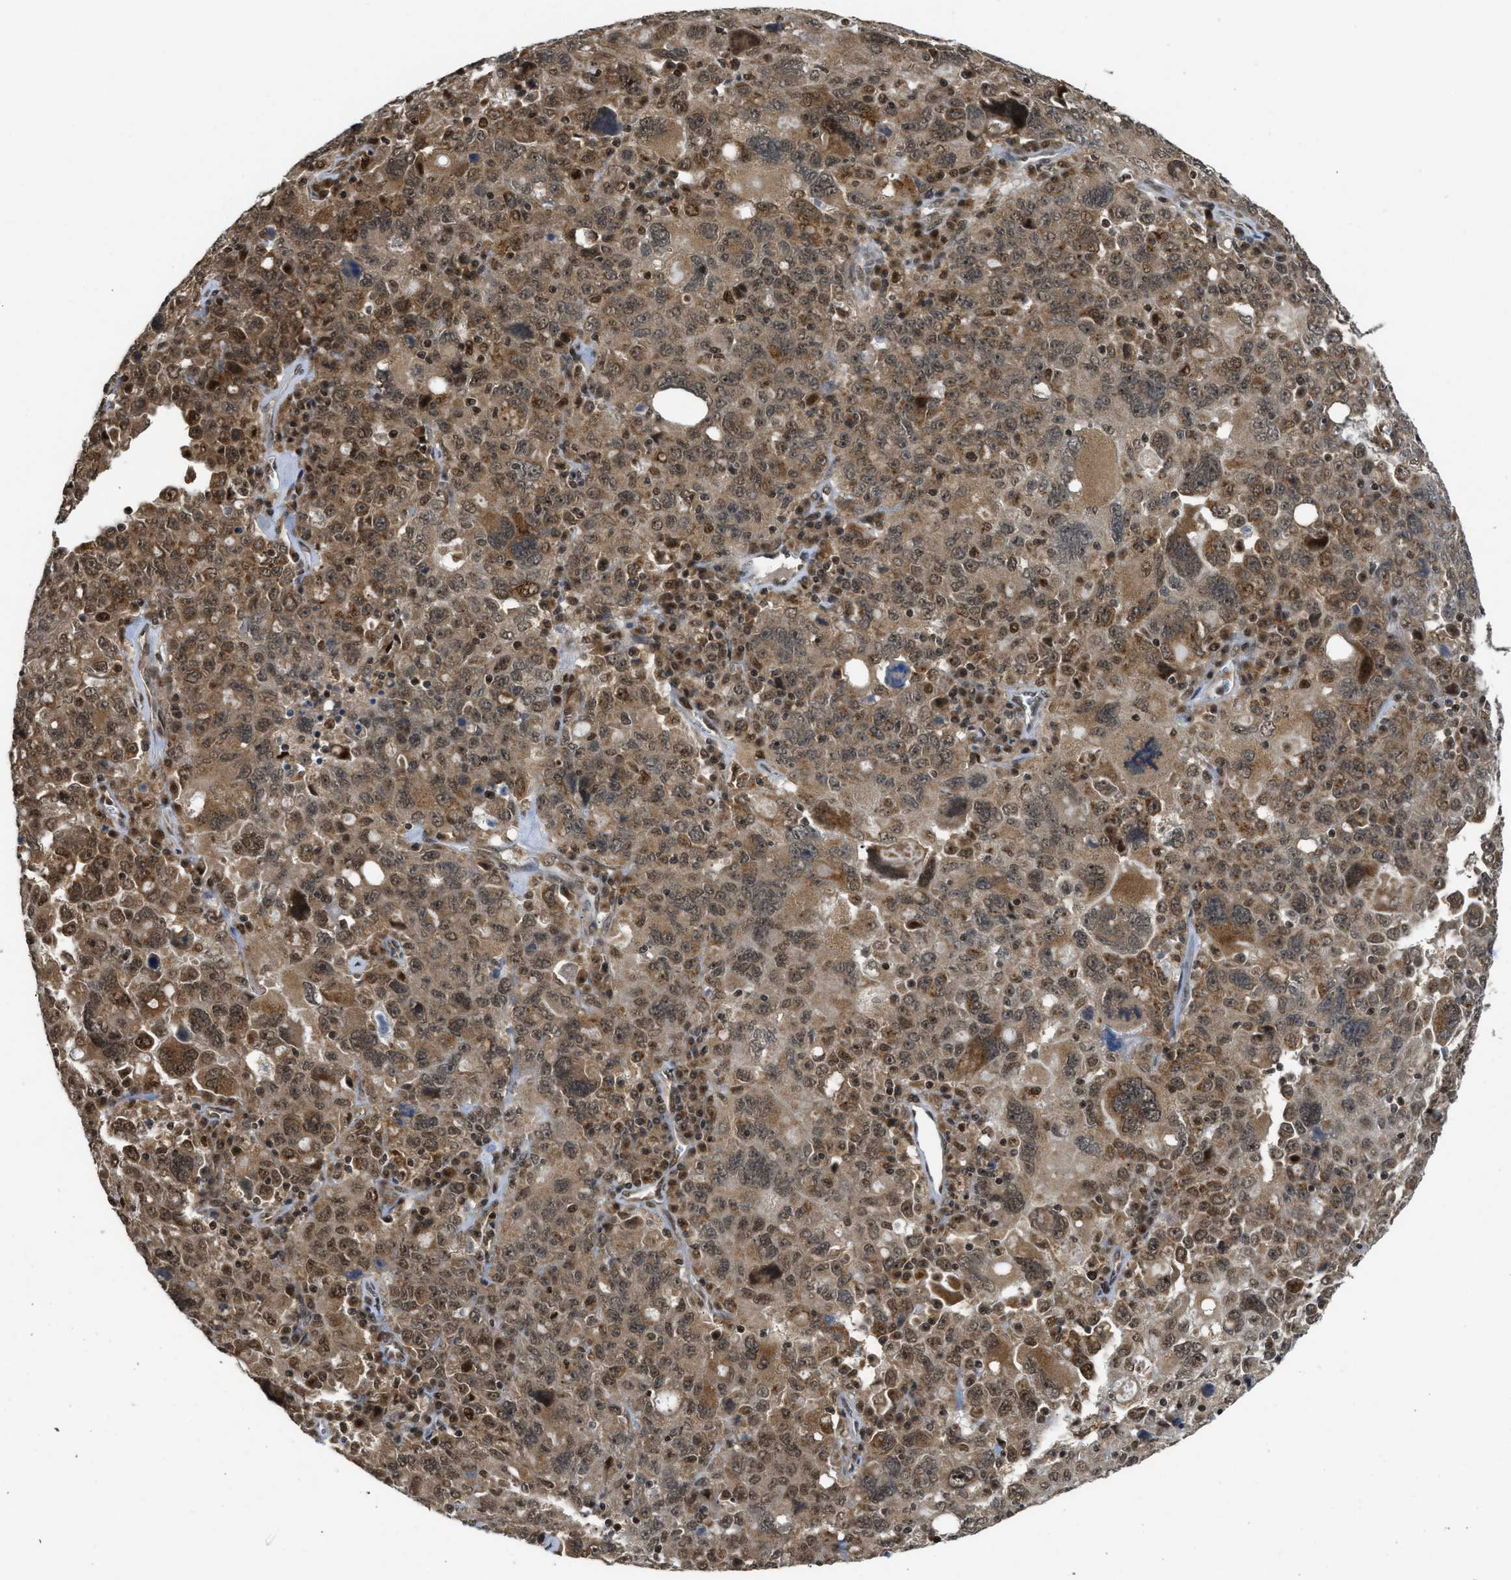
{"staining": {"intensity": "moderate", "quantity": ">75%", "location": "cytoplasmic/membranous"}, "tissue": "ovarian cancer", "cell_type": "Tumor cells", "image_type": "cancer", "snomed": [{"axis": "morphology", "description": "Carcinoma, endometroid"}, {"axis": "topography", "description": "Ovary"}], "caption": "Ovarian endometroid carcinoma stained with DAB IHC displays medium levels of moderate cytoplasmic/membranous expression in about >75% of tumor cells.", "gene": "TACC1", "patient": {"sex": "female", "age": 62}}